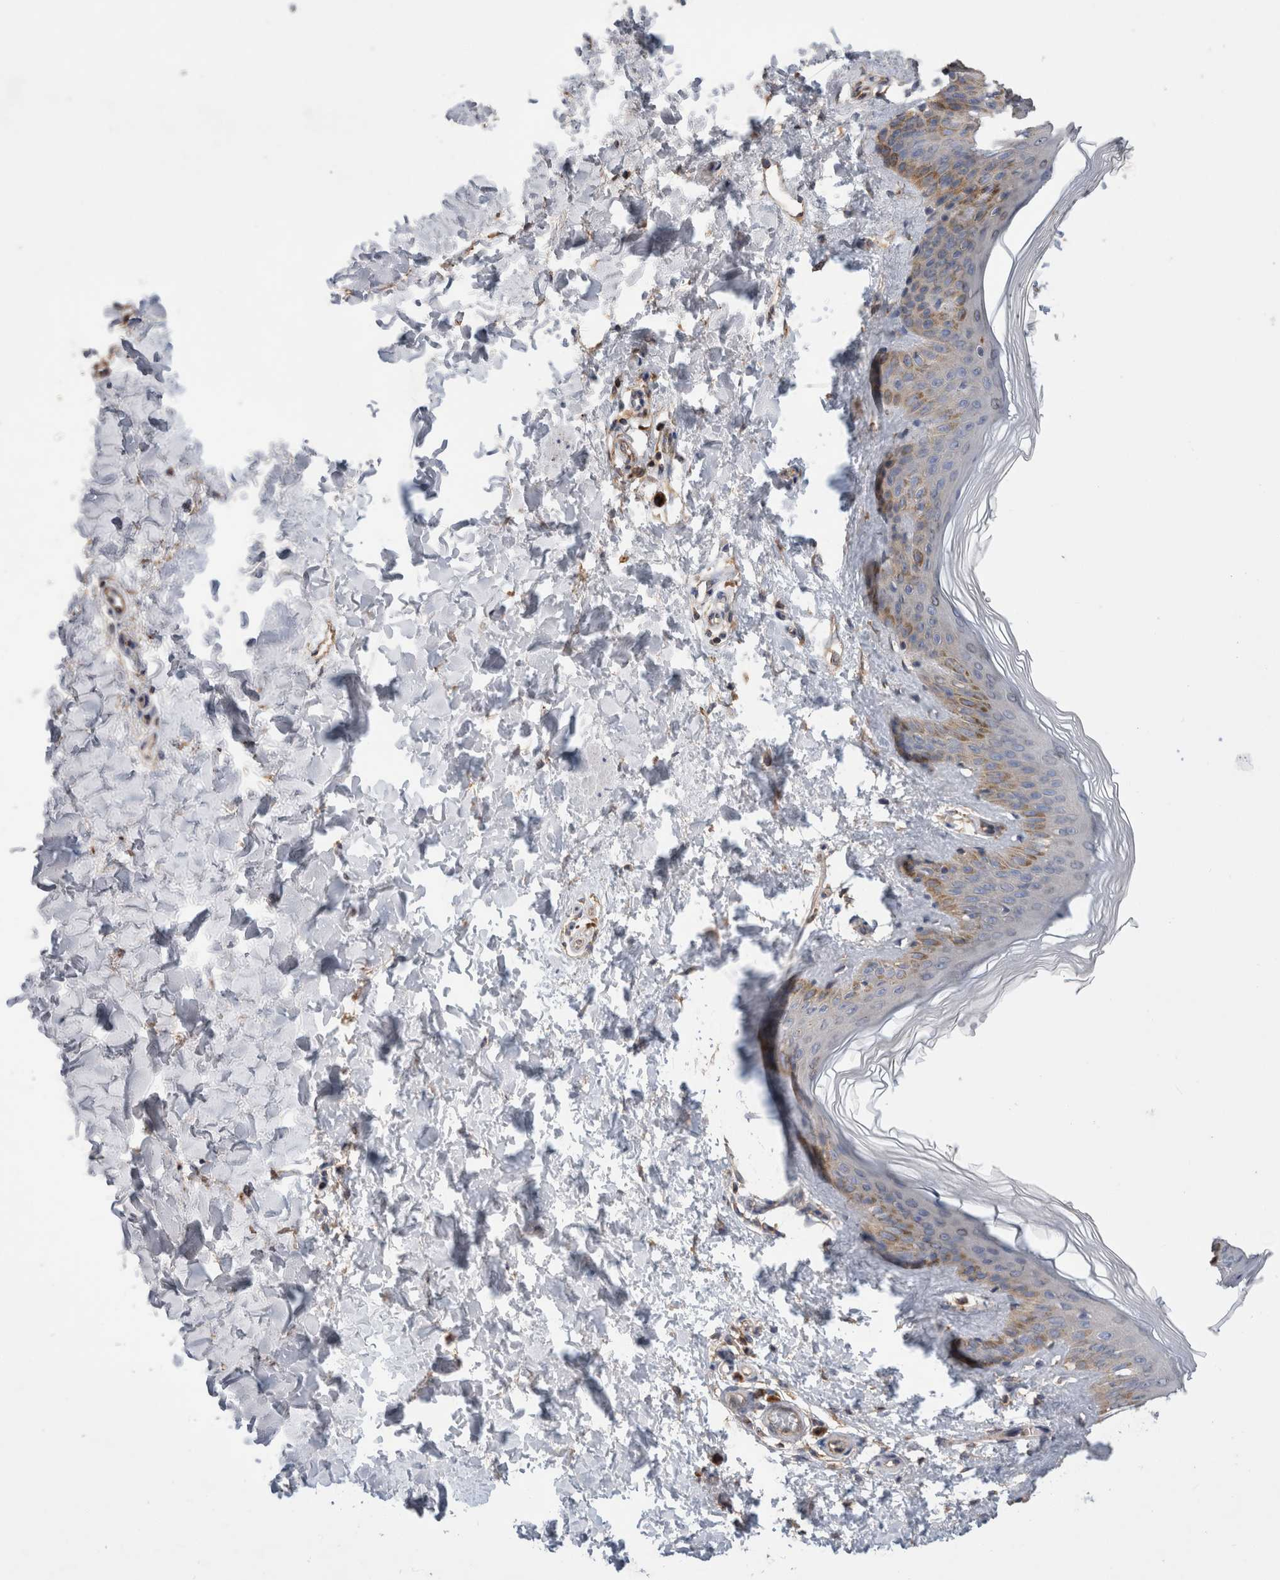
{"staining": {"intensity": "negative", "quantity": "none", "location": "none"}, "tissue": "skin", "cell_type": "Fibroblasts", "image_type": "normal", "snomed": [{"axis": "morphology", "description": "Normal tissue, NOS"}, {"axis": "morphology", "description": "Neoplasm, benign, NOS"}, {"axis": "topography", "description": "Skin"}, {"axis": "topography", "description": "Soft tissue"}], "caption": "This is a photomicrograph of immunohistochemistry (IHC) staining of benign skin, which shows no positivity in fibroblasts. (DAB (3,3'-diaminobenzidine) immunohistochemistry visualized using brightfield microscopy, high magnification).", "gene": "IARS2", "patient": {"sex": "male", "age": 26}}